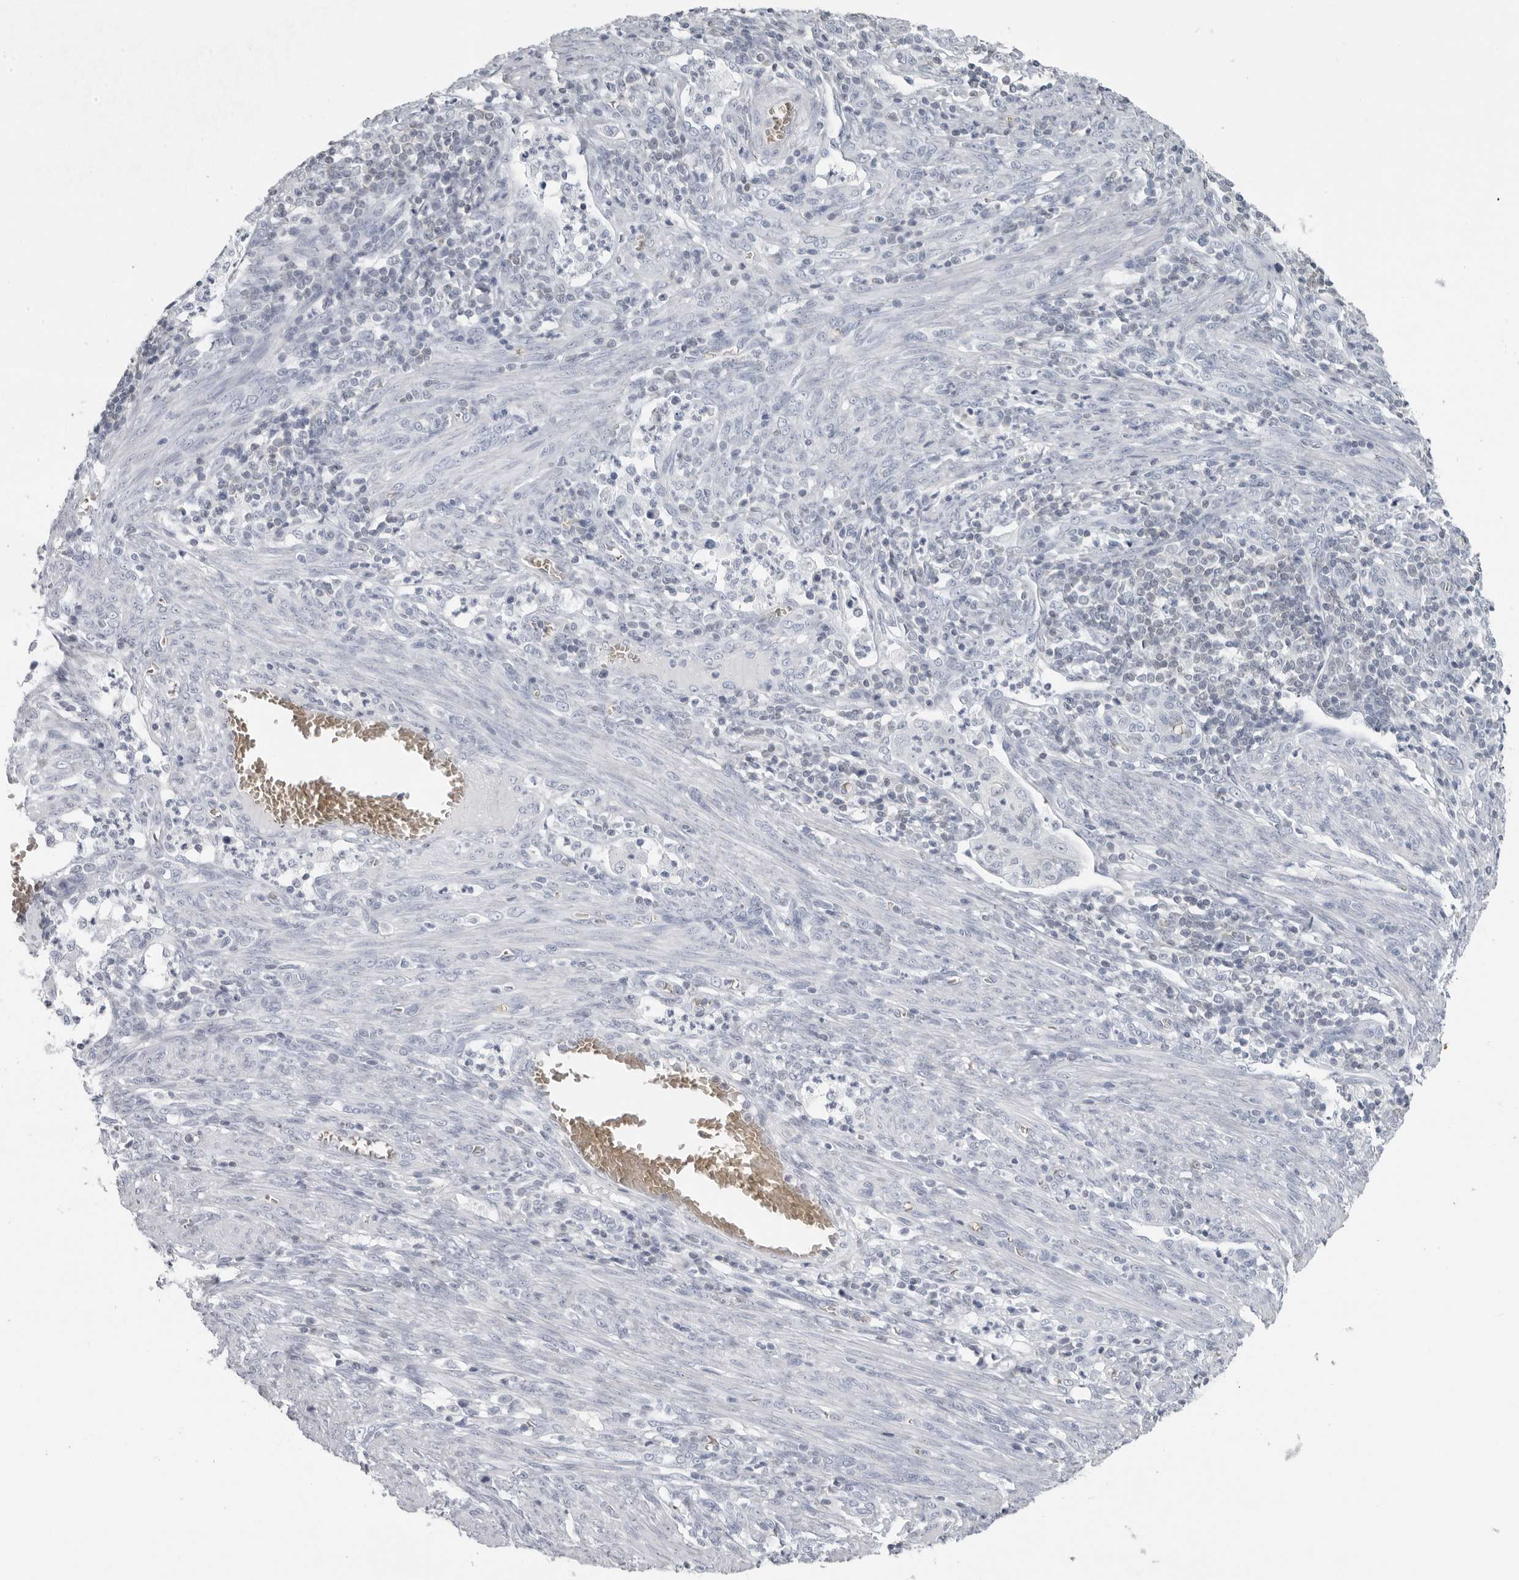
{"staining": {"intensity": "negative", "quantity": "none", "location": "none"}, "tissue": "endometrial cancer", "cell_type": "Tumor cells", "image_type": "cancer", "snomed": [{"axis": "morphology", "description": "Adenocarcinoma, NOS"}, {"axis": "topography", "description": "Endometrium"}], "caption": "An image of human endometrial cancer is negative for staining in tumor cells.", "gene": "EPB41", "patient": {"sex": "female", "age": 51}}